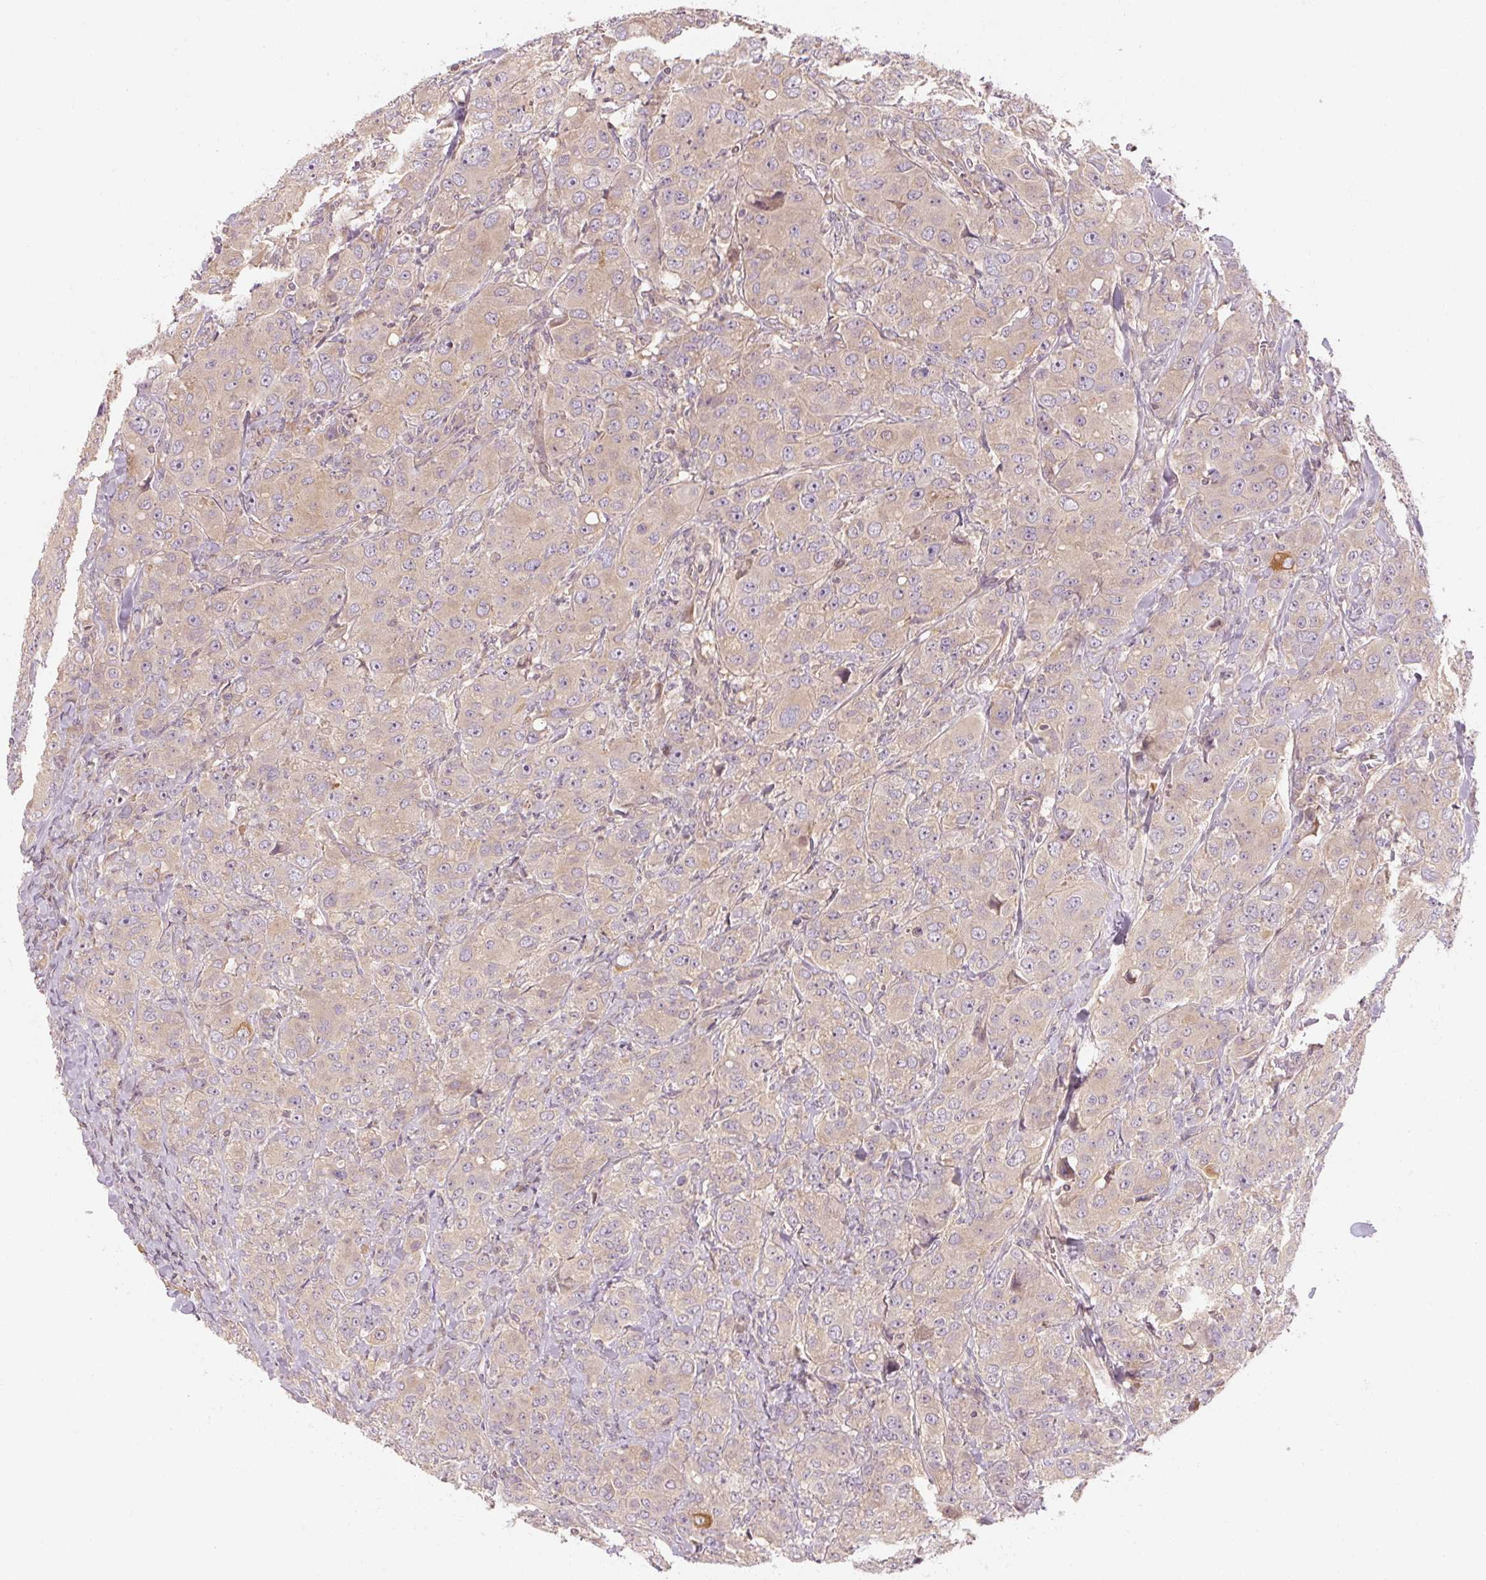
{"staining": {"intensity": "weak", "quantity": ">75%", "location": "cytoplasmic/membranous"}, "tissue": "breast cancer", "cell_type": "Tumor cells", "image_type": "cancer", "snomed": [{"axis": "morphology", "description": "Duct carcinoma"}, {"axis": "topography", "description": "Breast"}], "caption": "Immunohistochemistry (DAB) staining of breast cancer reveals weak cytoplasmic/membranous protein staining in approximately >75% of tumor cells.", "gene": "RB1CC1", "patient": {"sex": "female", "age": 43}}